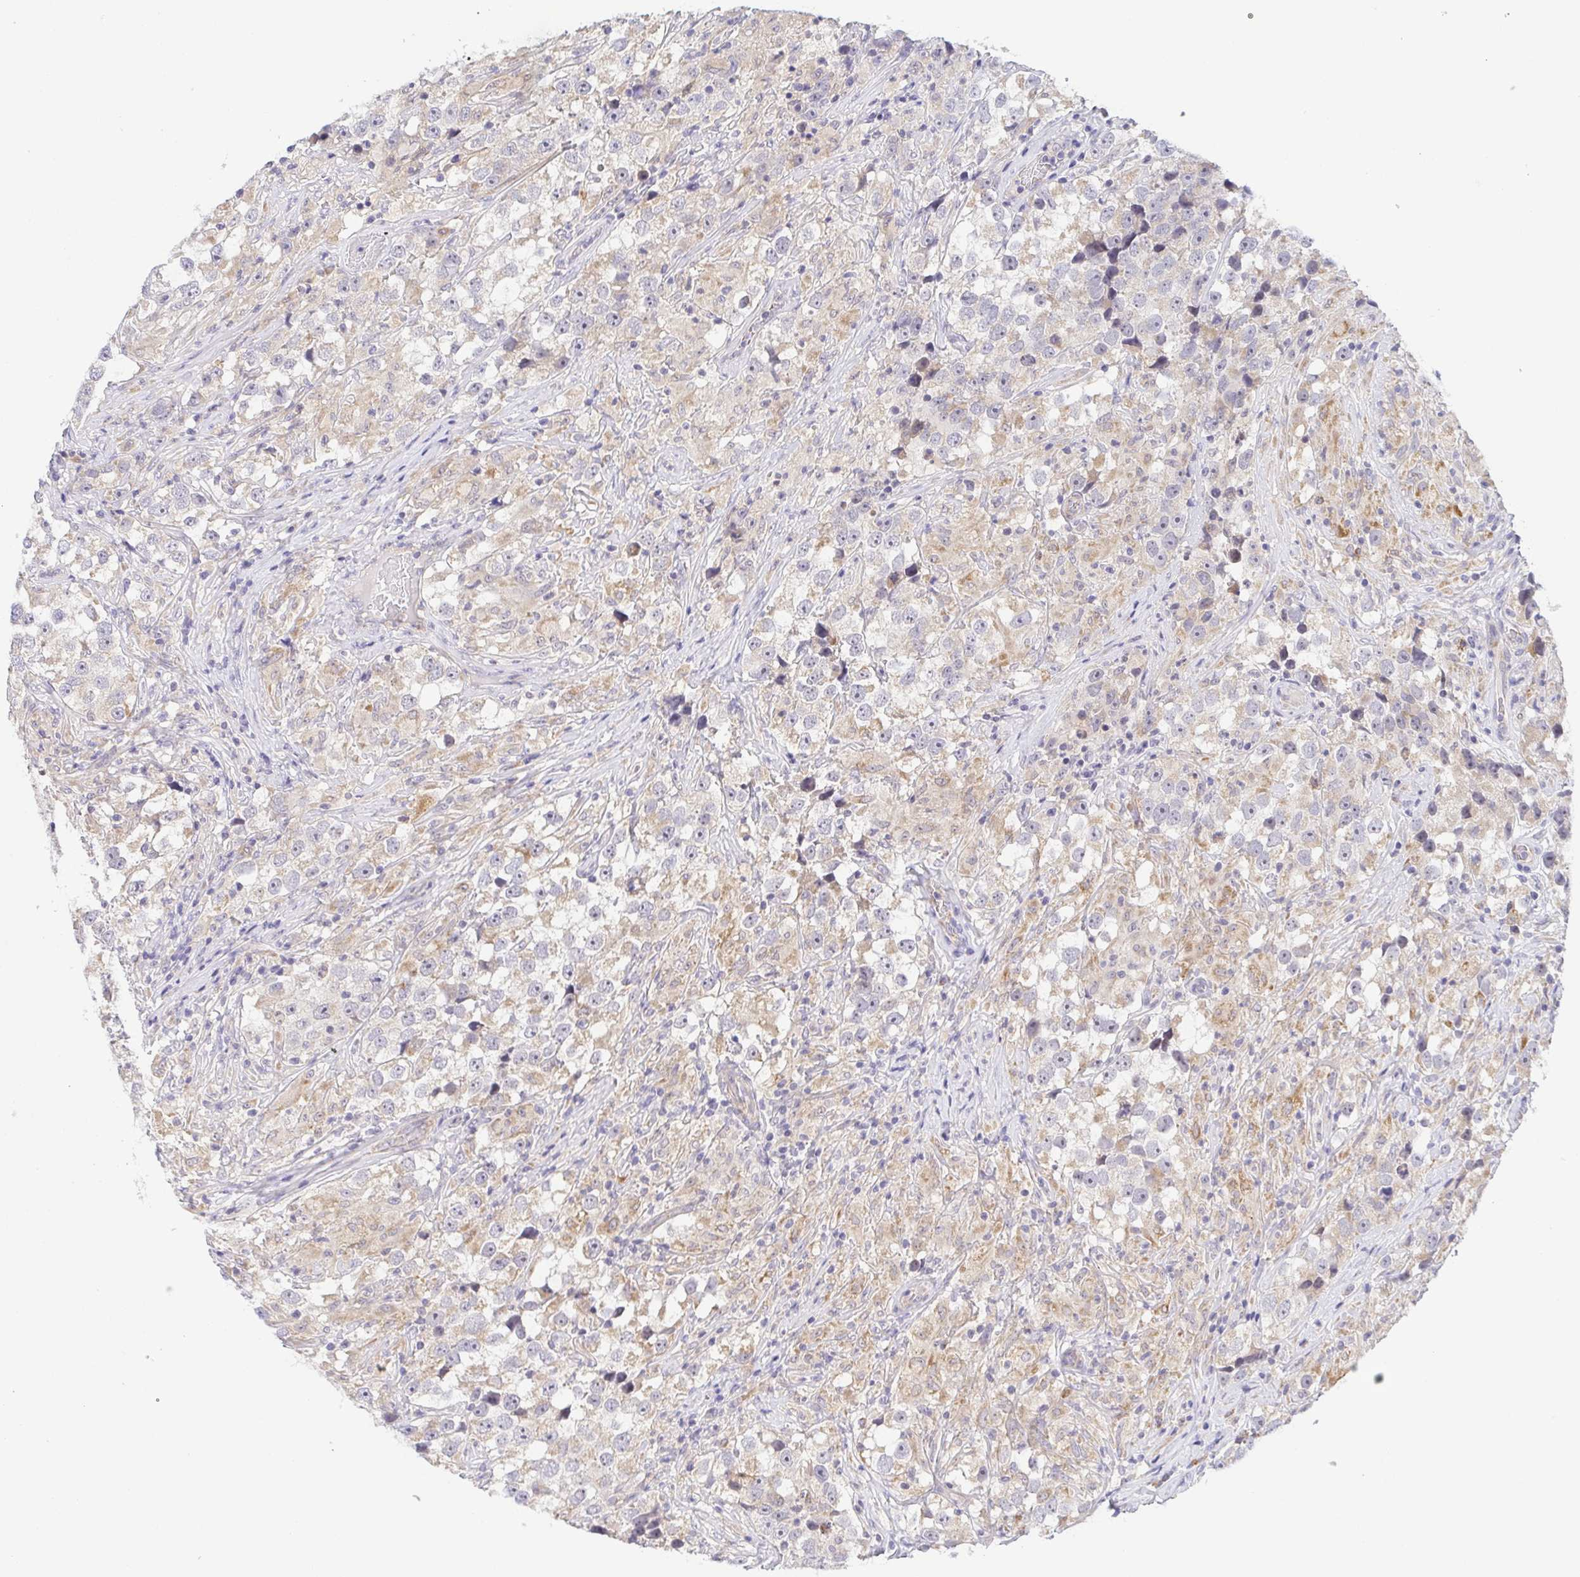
{"staining": {"intensity": "weak", "quantity": "25%-75%", "location": "cytoplasmic/membranous"}, "tissue": "testis cancer", "cell_type": "Tumor cells", "image_type": "cancer", "snomed": [{"axis": "morphology", "description": "Seminoma, NOS"}, {"axis": "topography", "description": "Testis"}], "caption": "Testis cancer (seminoma) tissue displays weak cytoplasmic/membranous positivity in about 25%-75% of tumor cells", "gene": "BCL2L1", "patient": {"sex": "male", "age": 46}}